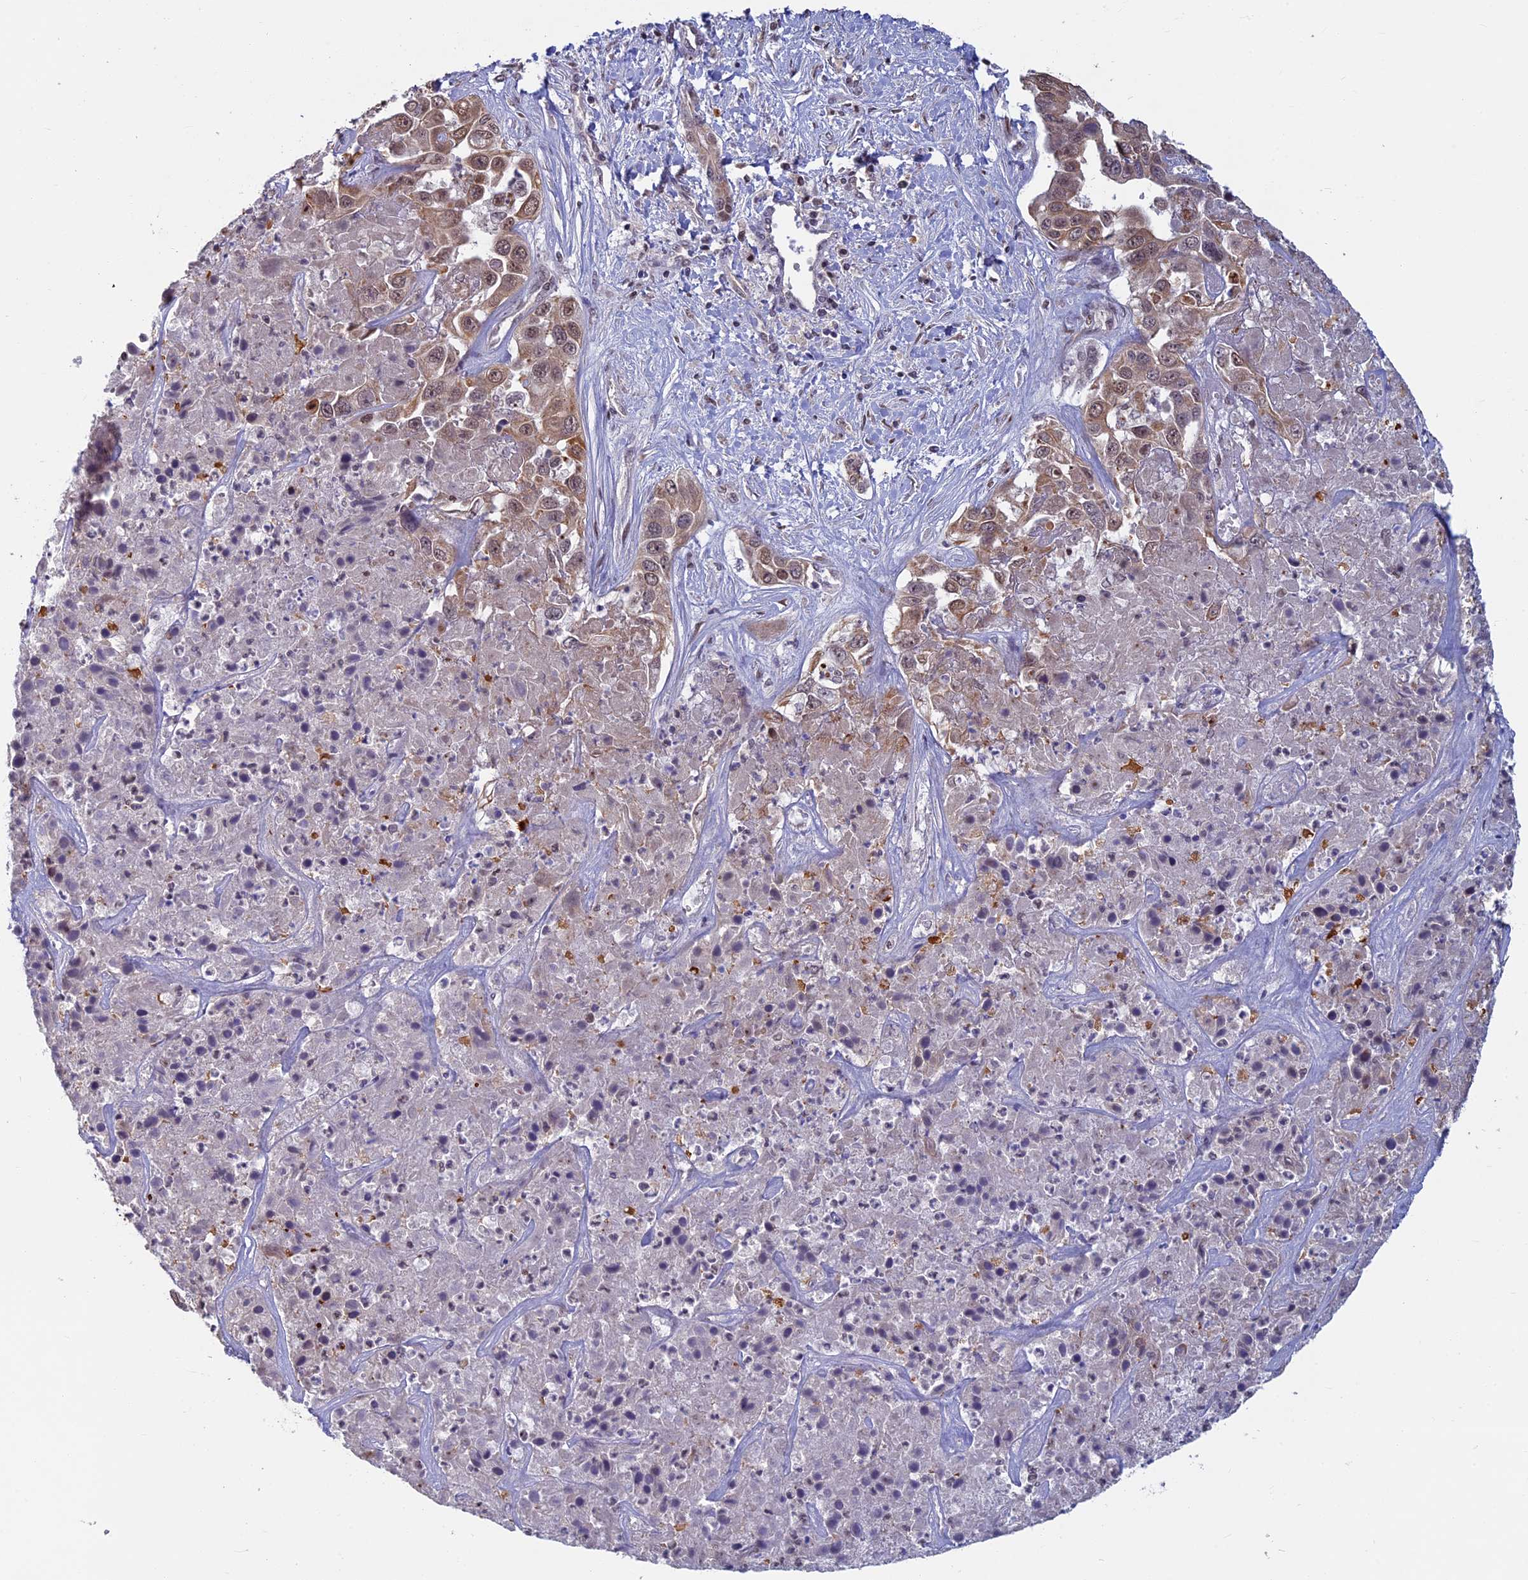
{"staining": {"intensity": "weak", "quantity": ">75%", "location": "cytoplasmic/membranous,nuclear"}, "tissue": "liver cancer", "cell_type": "Tumor cells", "image_type": "cancer", "snomed": [{"axis": "morphology", "description": "Cholangiocarcinoma"}, {"axis": "topography", "description": "Liver"}], "caption": "Liver cancer (cholangiocarcinoma) stained for a protein (brown) displays weak cytoplasmic/membranous and nuclear positive staining in about >75% of tumor cells.", "gene": "SPIRE1", "patient": {"sex": "female", "age": 52}}